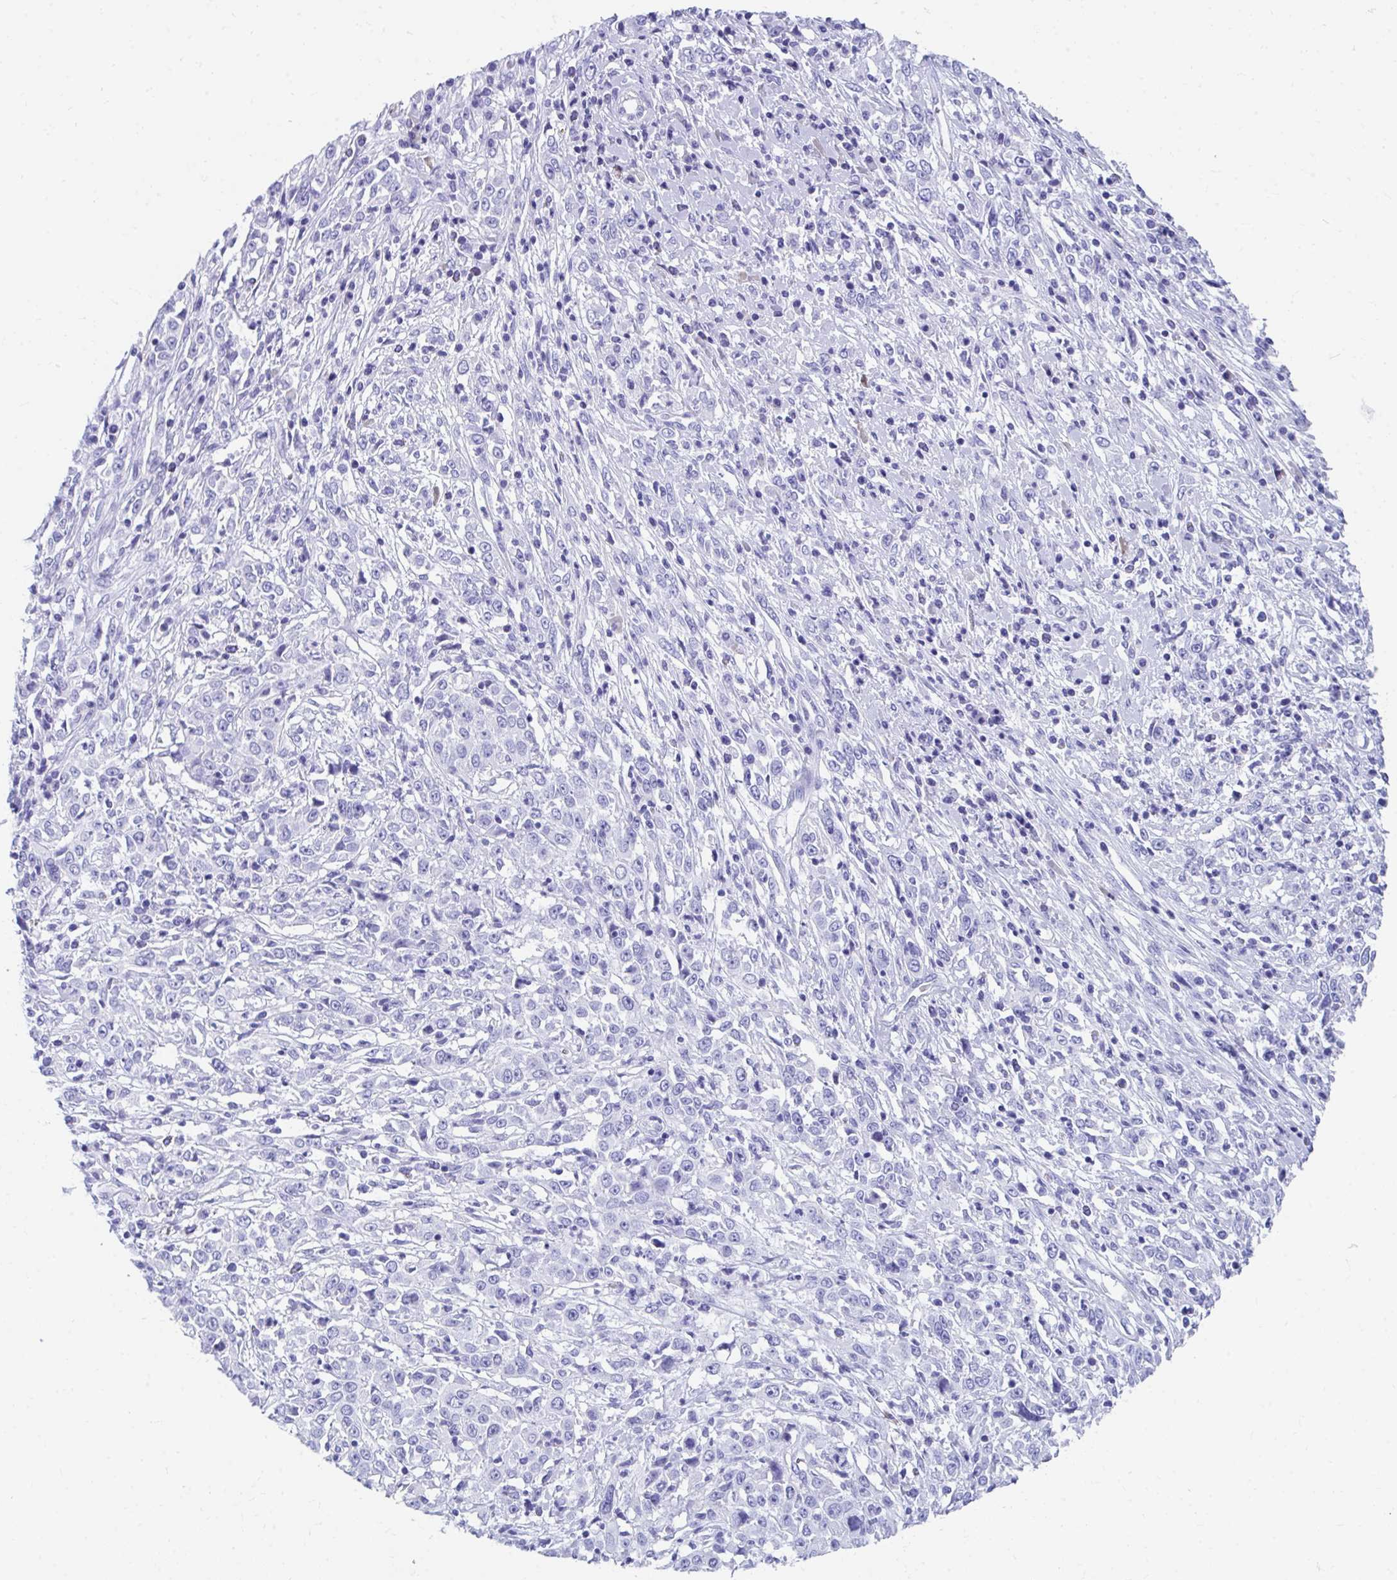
{"staining": {"intensity": "negative", "quantity": "none", "location": "none"}, "tissue": "cervical cancer", "cell_type": "Tumor cells", "image_type": "cancer", "snomed": [{"axis": "morphology", "description": "Adenocarcinoma, NOS"}, {"axis": "topography", "description": "Cervix"}], "caption": "The micrograph exhibits no staining of tumor cells in cervical adenocarcinoma.", "gene": "HGD", "patient": {"sex": "female", "age": 40}}